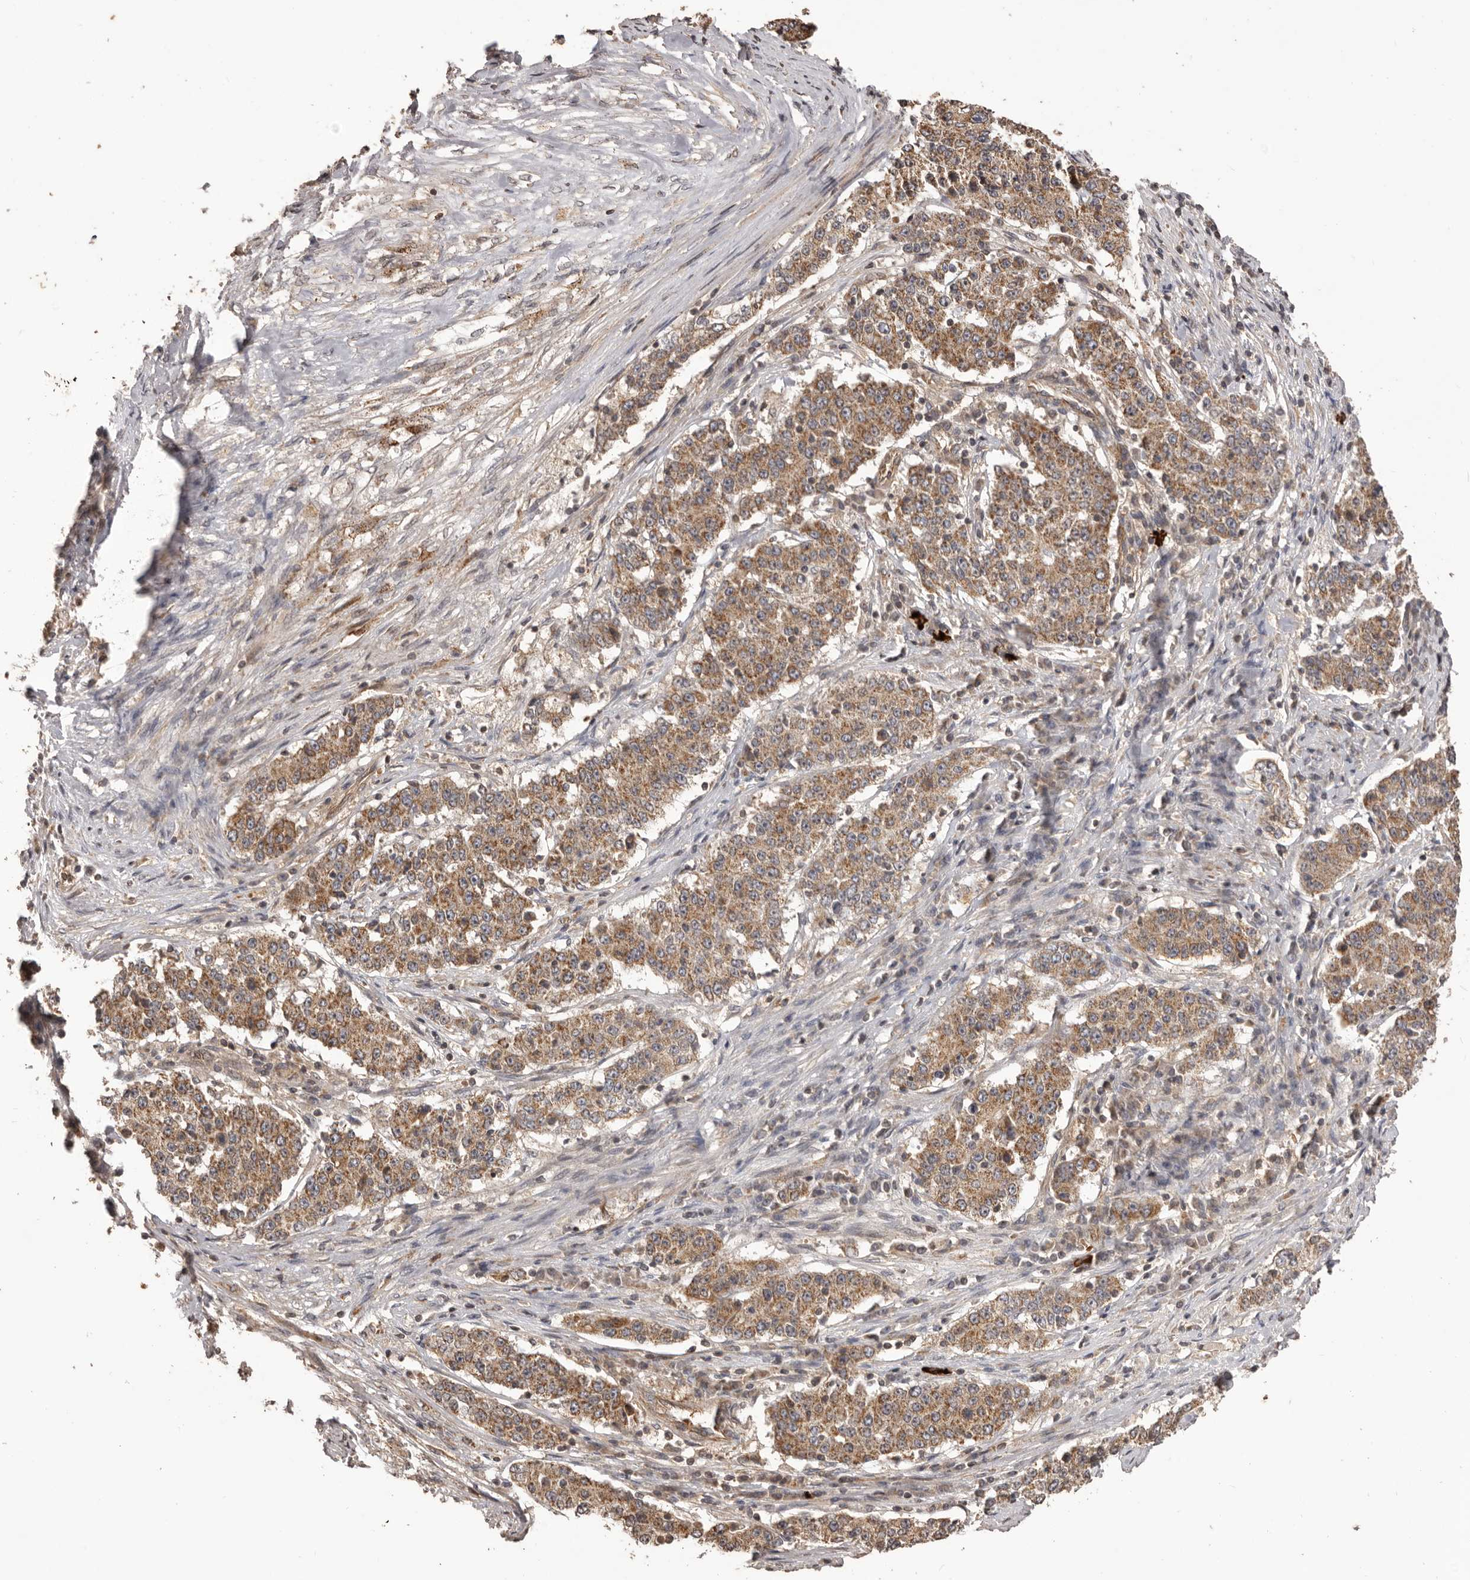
{"staining": {"intensity": "moderate", "quantity": ">75%", "location": "cytoplasmic/membranous"}, "tissue": "stomach cancer", "cell_type": "Tumor cells", "image_type": "cancer", "snomed": [{"axis": "morphology", "description": "Adenocarcinoma, NOS"}, {"axis": "topography", "description": "Stomach"}], "caption": "Immunohistochemistry (IHC) histopathology image of neoplastic tissue: stomach adenocarcinoma stained using immunohistochemistry (IHC) demonstrates medium levels of moderate protein expression localized specifically in the cytoplasmic/membranous of tumor cells, appearing as a cytoplasmic/membranous brown color.", "gene": "QRSL1", "patient": {"sex": "male", "age": 59}}